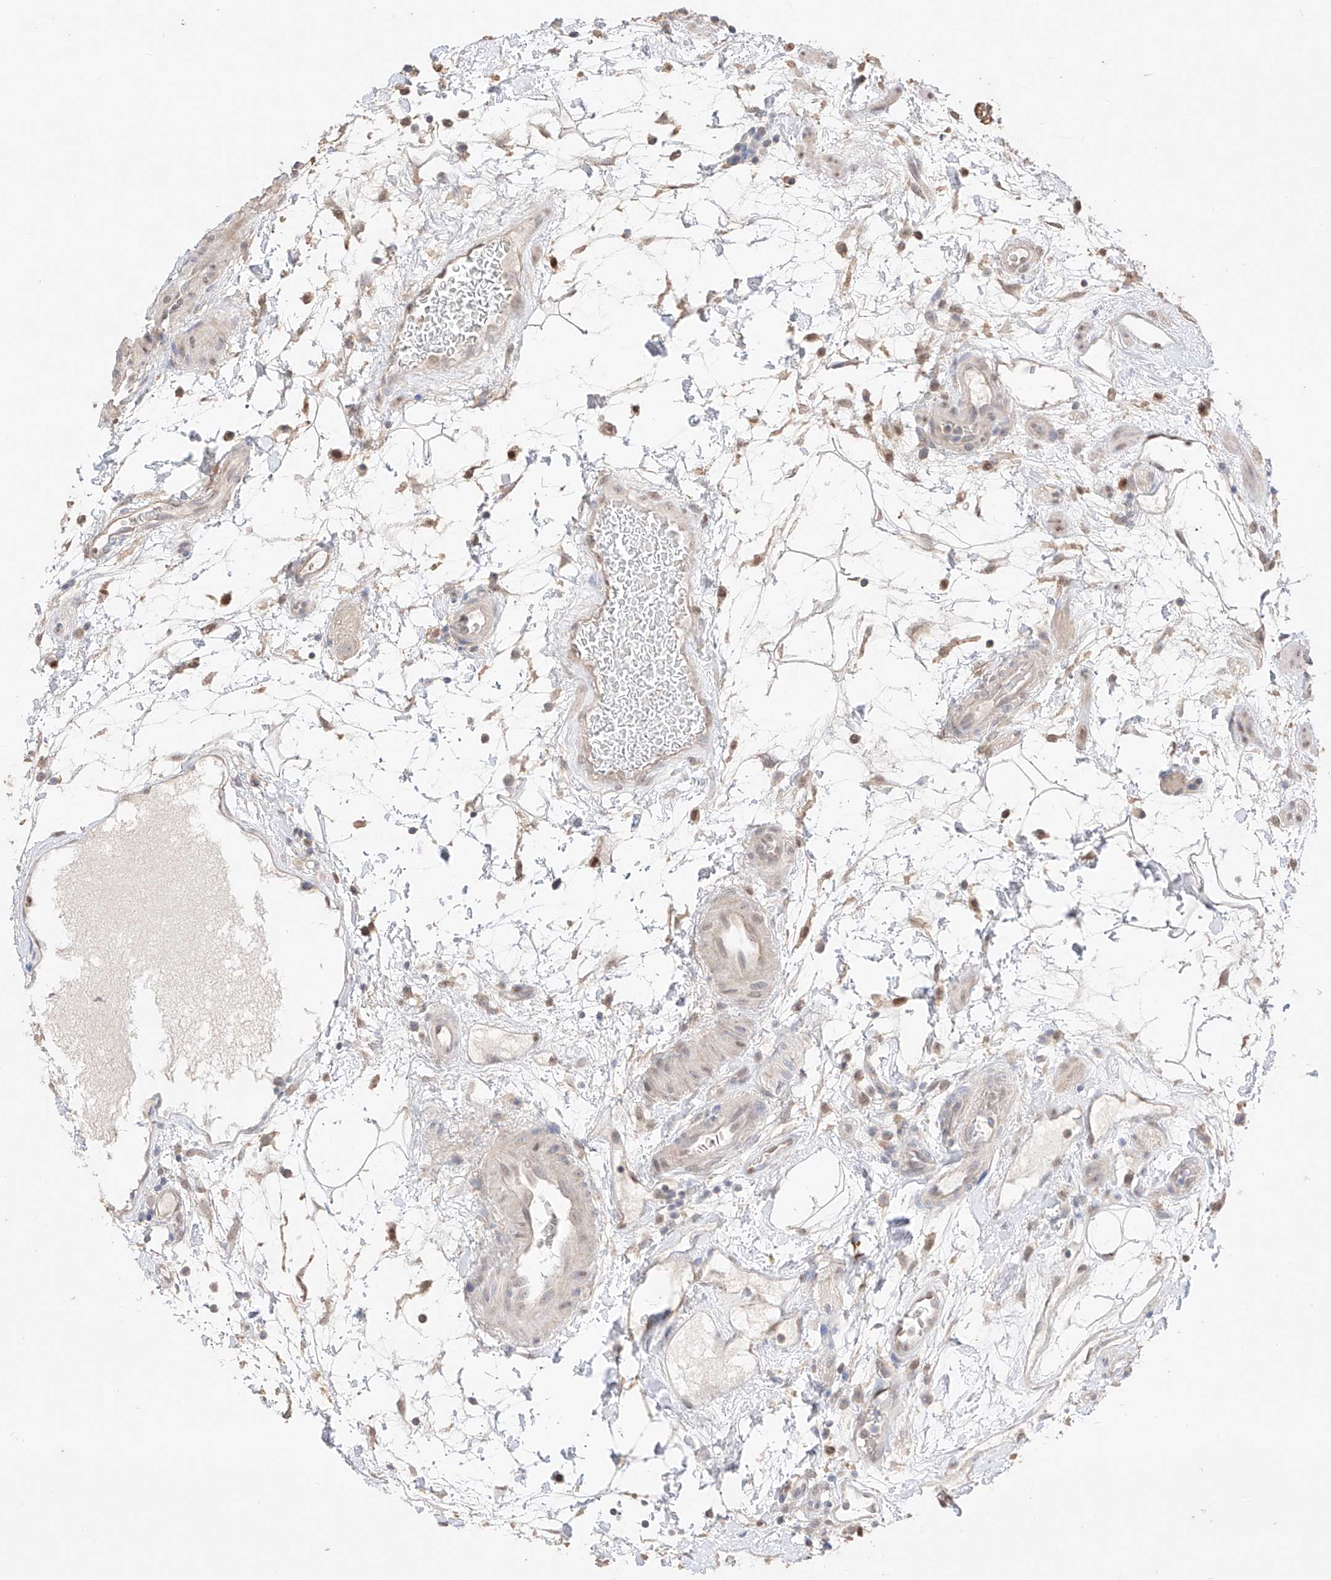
{"staining": {"intensity": "weak", "quantity": ">75%", "location": "cytoplasmic/membranous"}, "tissue": "colon", "cell_type": "Endothelial cells", "image_type": "normal", "snomed": [{"axis": "morphology", "description": "Normal tissue, NOS"}, {"axis": "topography", "description": "Colon"}], "caption": "Brown immunohistochemical staining in benign human colon exhibits weak cytoplasmic/membranous positivity in approximately >75% of endothelial cells.", "gene": "APIP", "patient": {"sex": "female", "age": 79}}